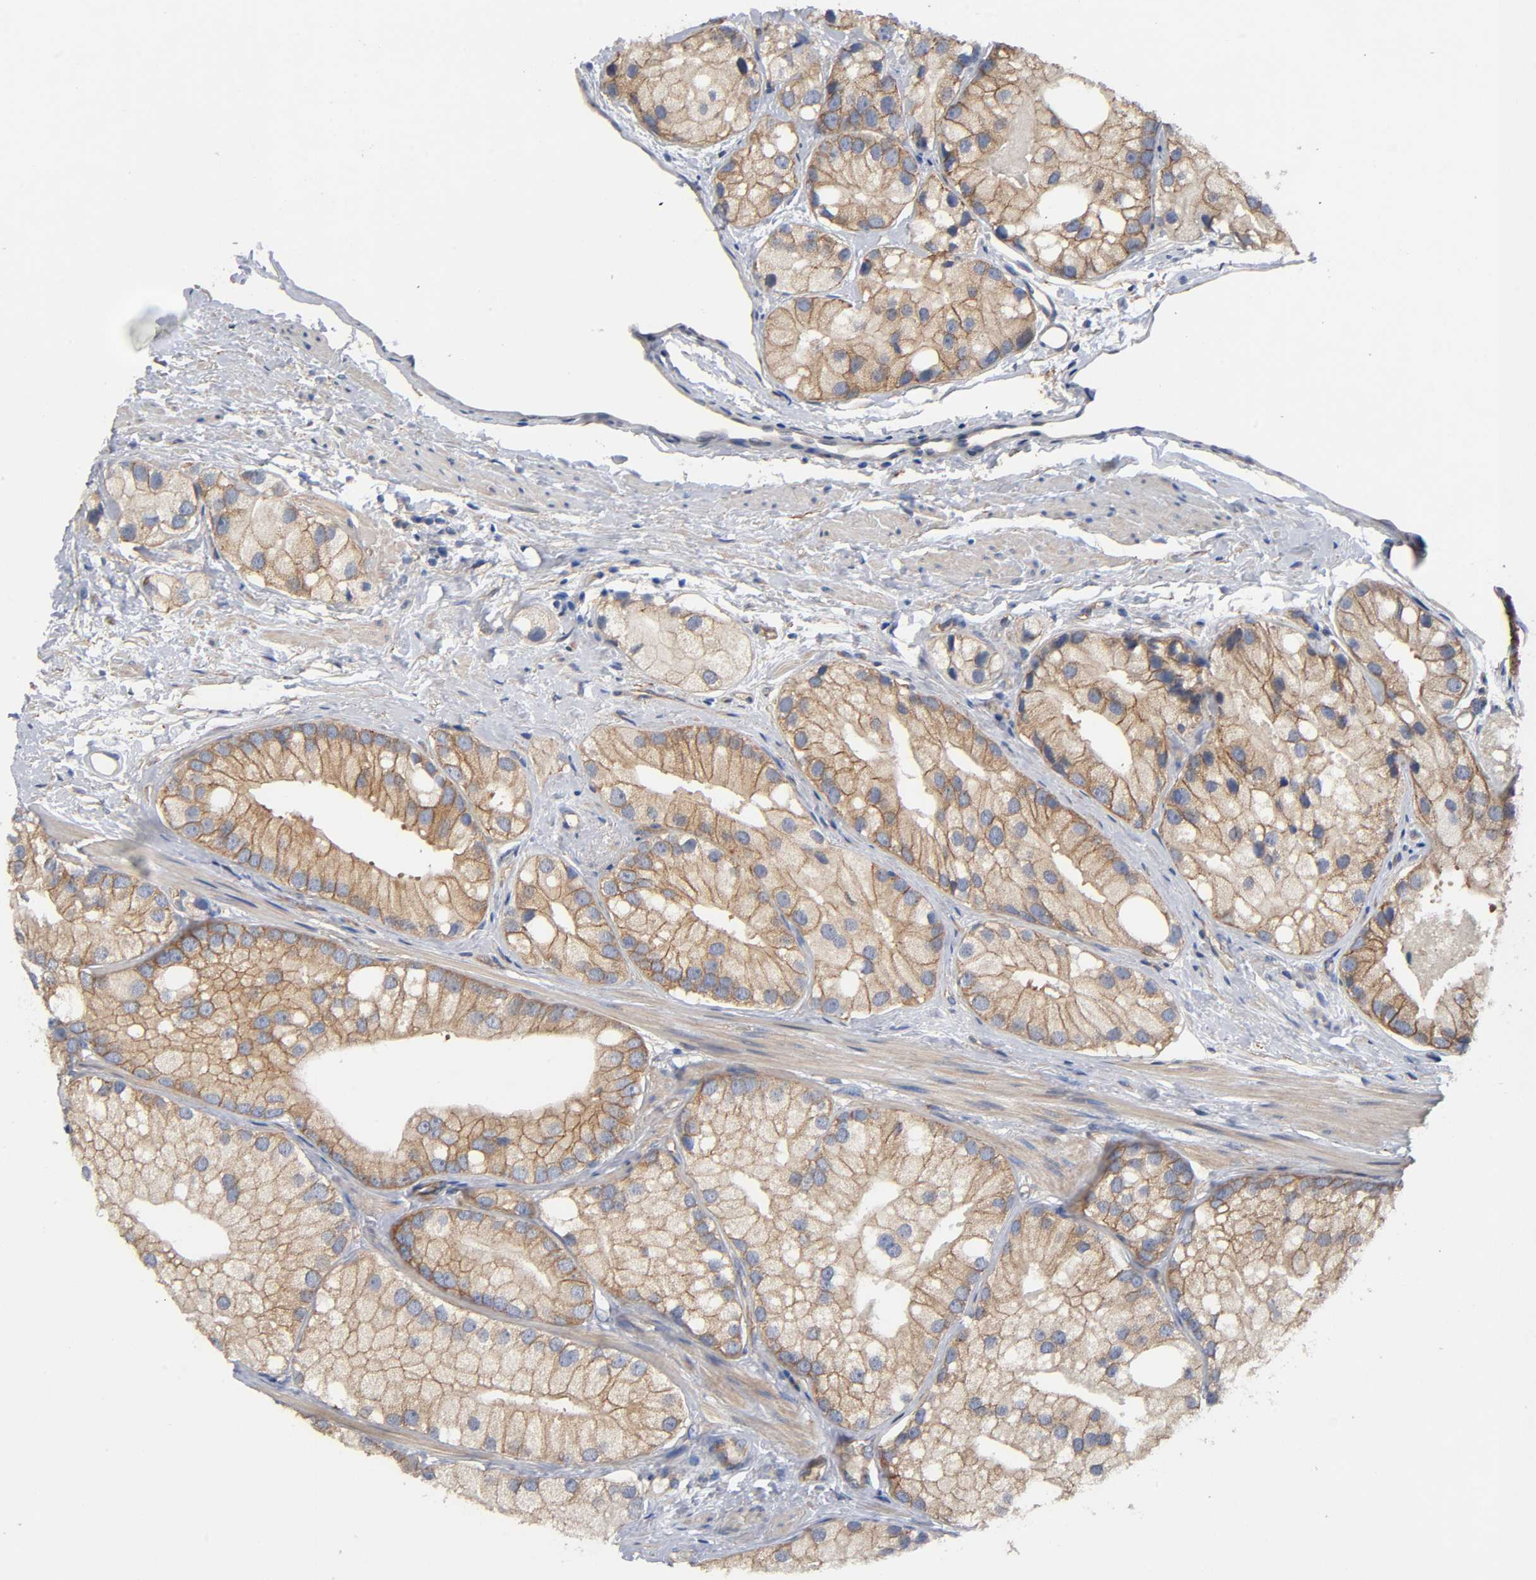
{"staining": {"intensity": "moderate", "quantity": ">75%", "location": "cytoplasmic/membranous"}, "tissue": "prostate cancer", "cell_type": "Tumor cells", "image_type": "cancer", "snomed": [{"axis": "morphology", "description": "Adenocarcinoma, Low grade"}, {"axis": "topography", "description": "Prostate"}], "caption": "IHC histopathology image of prostate cancer stained for a protein (brown), which shows medium levels of moderate cytoplasmic/membranous staining in about >75% of tumor cells.", "gene": "MARS1", "patient": {"sex": "male", "age": 69}}